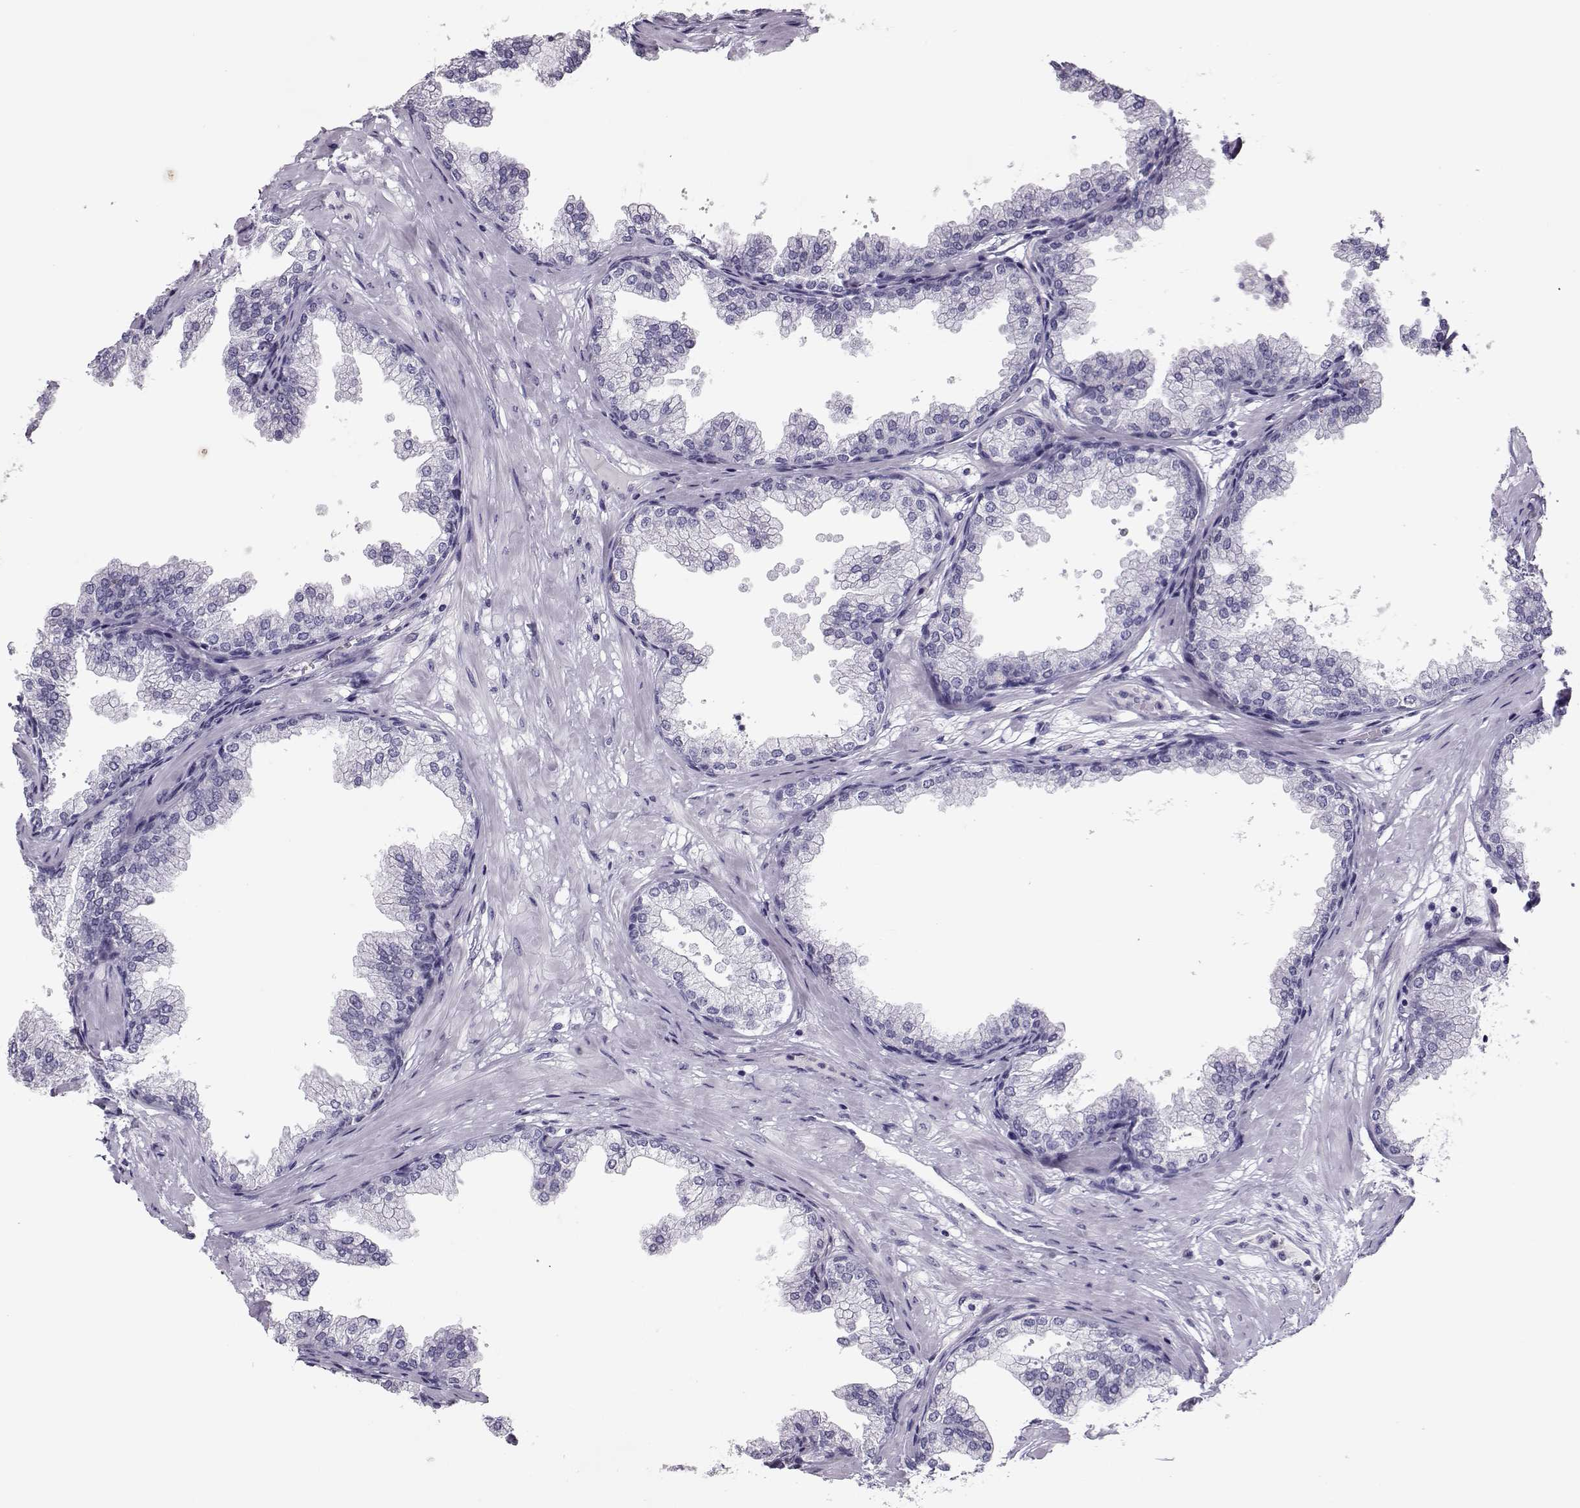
{"staining": {"intensity": "negative", "quantity": "none", "location": "none"}, "tissue": "prostate", "cell_type": "Glandular cells", "image_type": "normal", "snomed": [{"axis": "morphology", "description": "Normal tissue, NOS"}, {"axis": "topography", "description": "Prostate"}], "caption": "Prostate stained for a protein using immunohistochemistry shows no positivity glandular cells.", "gene": "SGO1", "patient": {"sex": "male", "age": 37}}